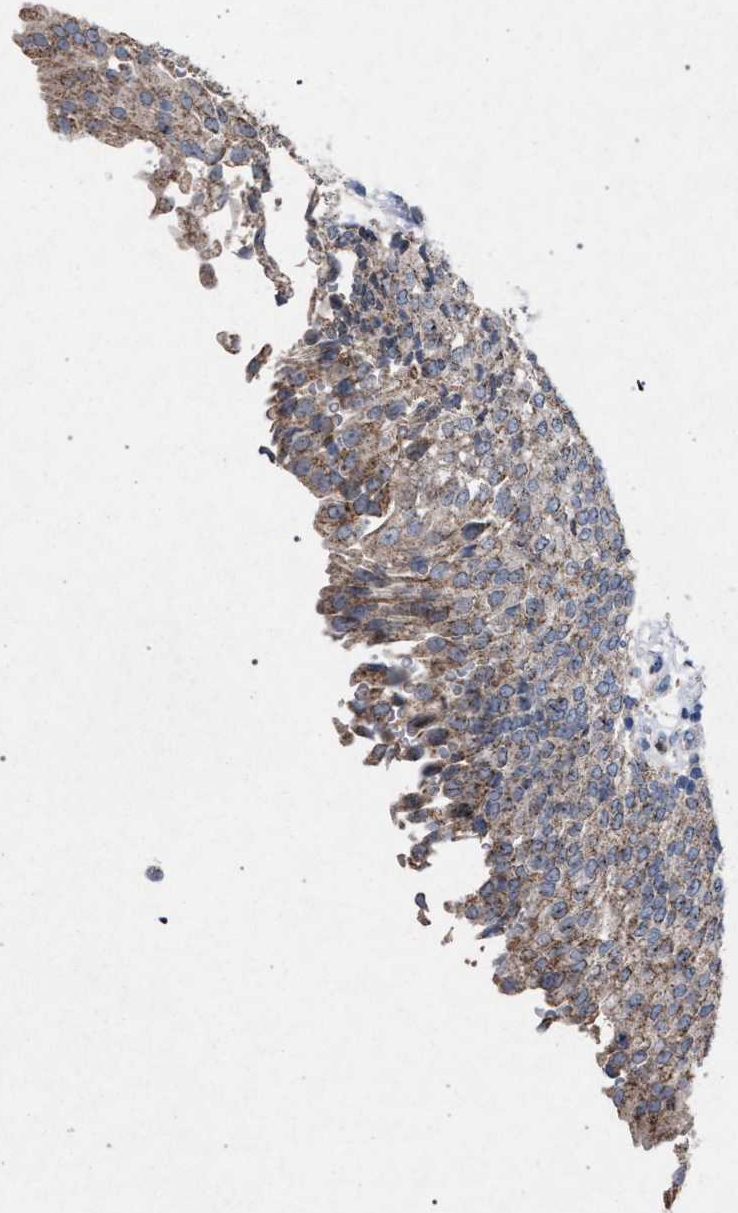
{"staining": {"intensity": "moderate", "quantity": ">75%", "location": "cytoplasmic/membranous"}, "tissue": "urinary bladder", "cell_type": "Urothelial cells", "image_type": "normal", "snomed": [{"axis": "morphology", "description": "Urothelial carcinoma, High grade"}, {"axis": "topography", "description": "Urinary bladder"}], "caption": "The image exhibits staining of normal urinary bladder, revealing moderate cytoplasmic/membranous protein staining (brown color) within urothelial cells. (DAB (3,3'-diaminobenzidine) IHC with brightfield microscopy, high magnification).", "gene": "HSD17B4", "patient": {"sex": "male", "age": 46}}